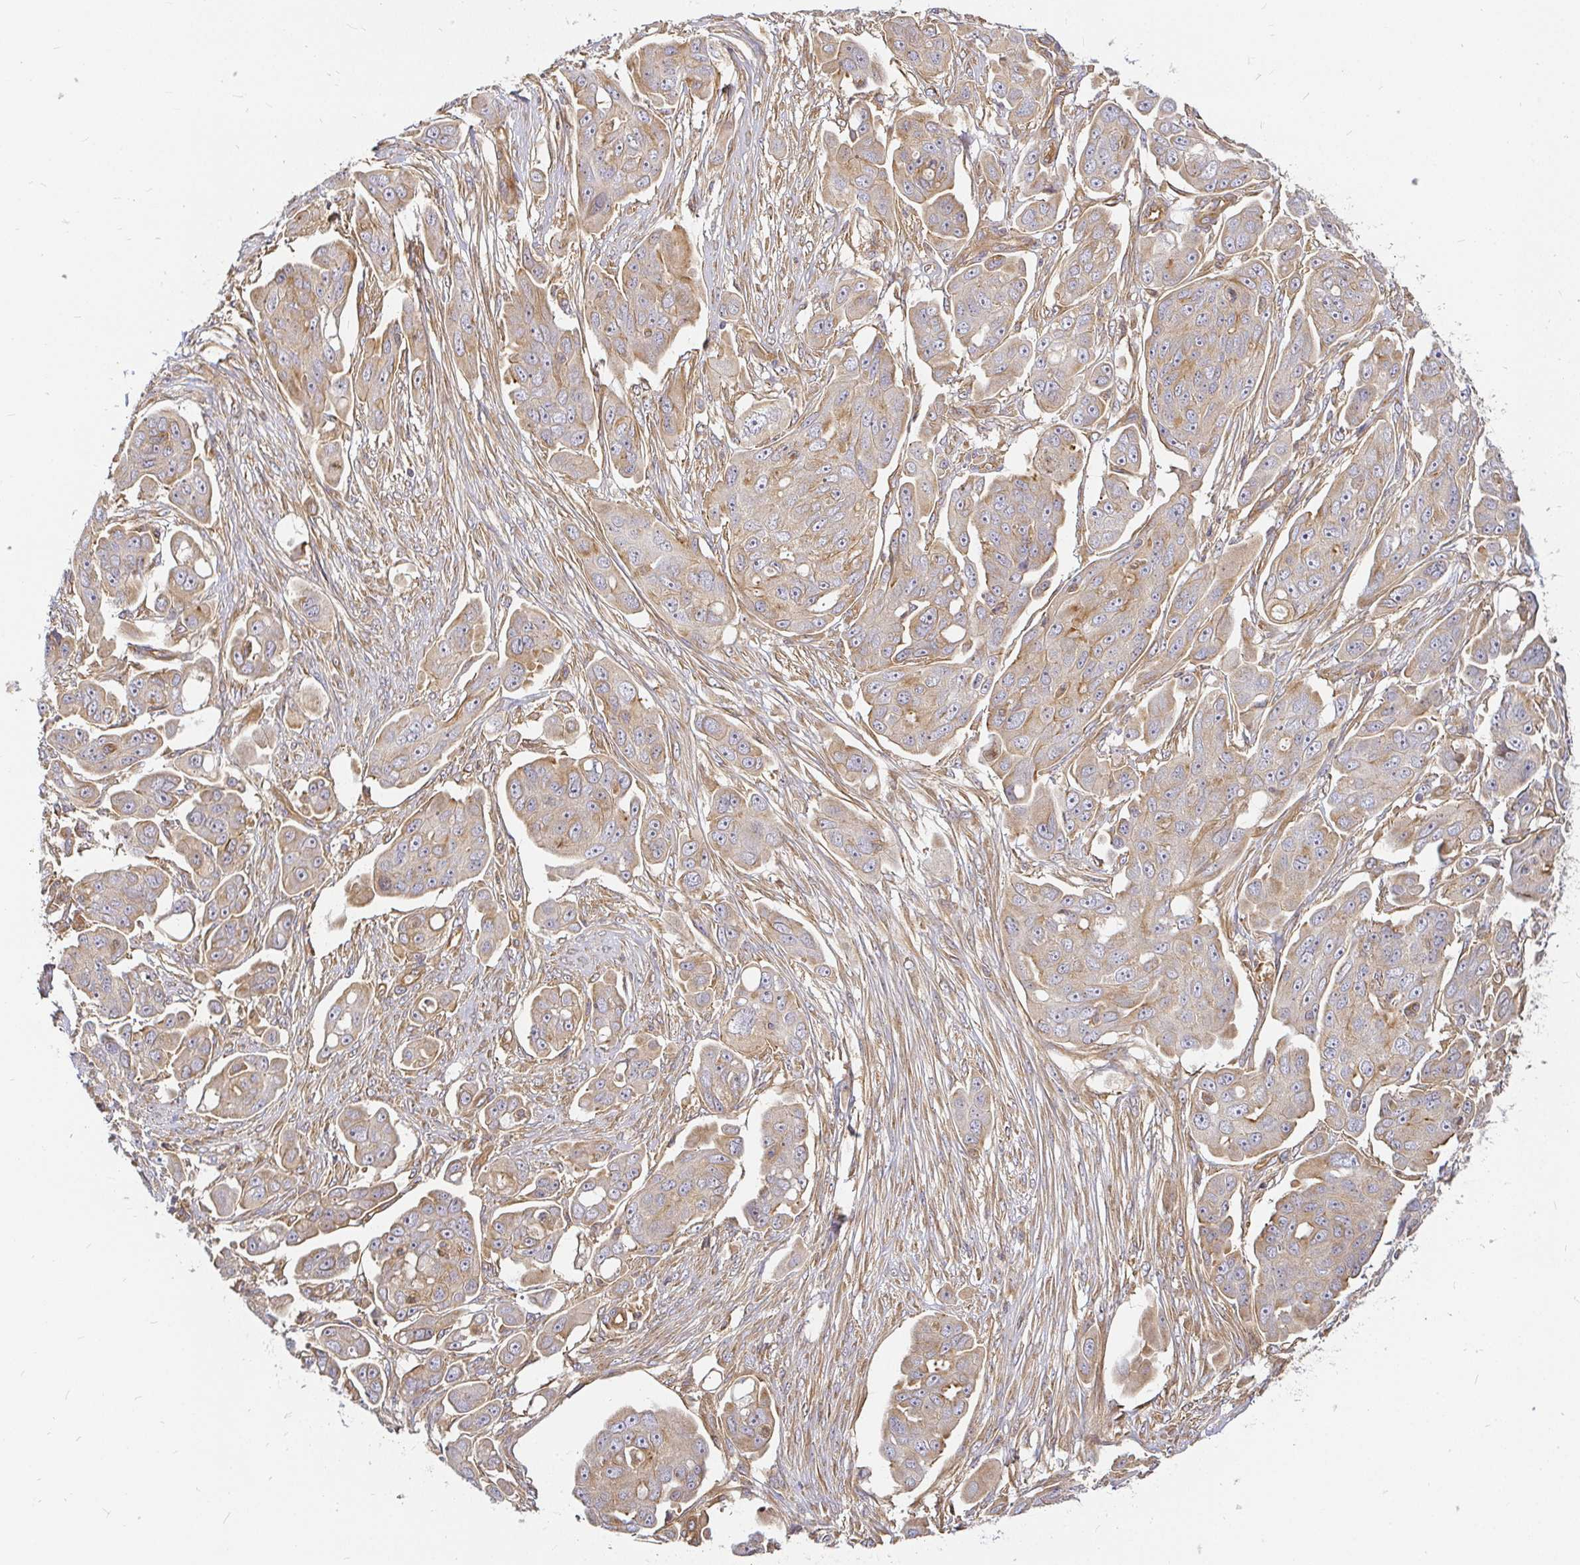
{"staining": {"intensity": "weak", "quantity": "25%-75%", "location": "cytoplasmic/membranous"}, "tissue": "ovarian cancer", "cell_type": "Tumor cells", "image_type": "cancer", "snomed": [{"axis": "morphology", "description": "Carcinoma, endometroid"}, {"axis": "topography", "description": "Ovary"}], "caption": "Immunohistochemical staining of human ovarian endometroid carcinoma displays low levels of weak cytoplasmic/membranous protein staining in approximately 25%-75% of tumor cells. (brown staining indicates protein expression, while blue staining denotes nuclei).", "gene": "KIF5B", "patient": {"sex": "female", "age": 70}}